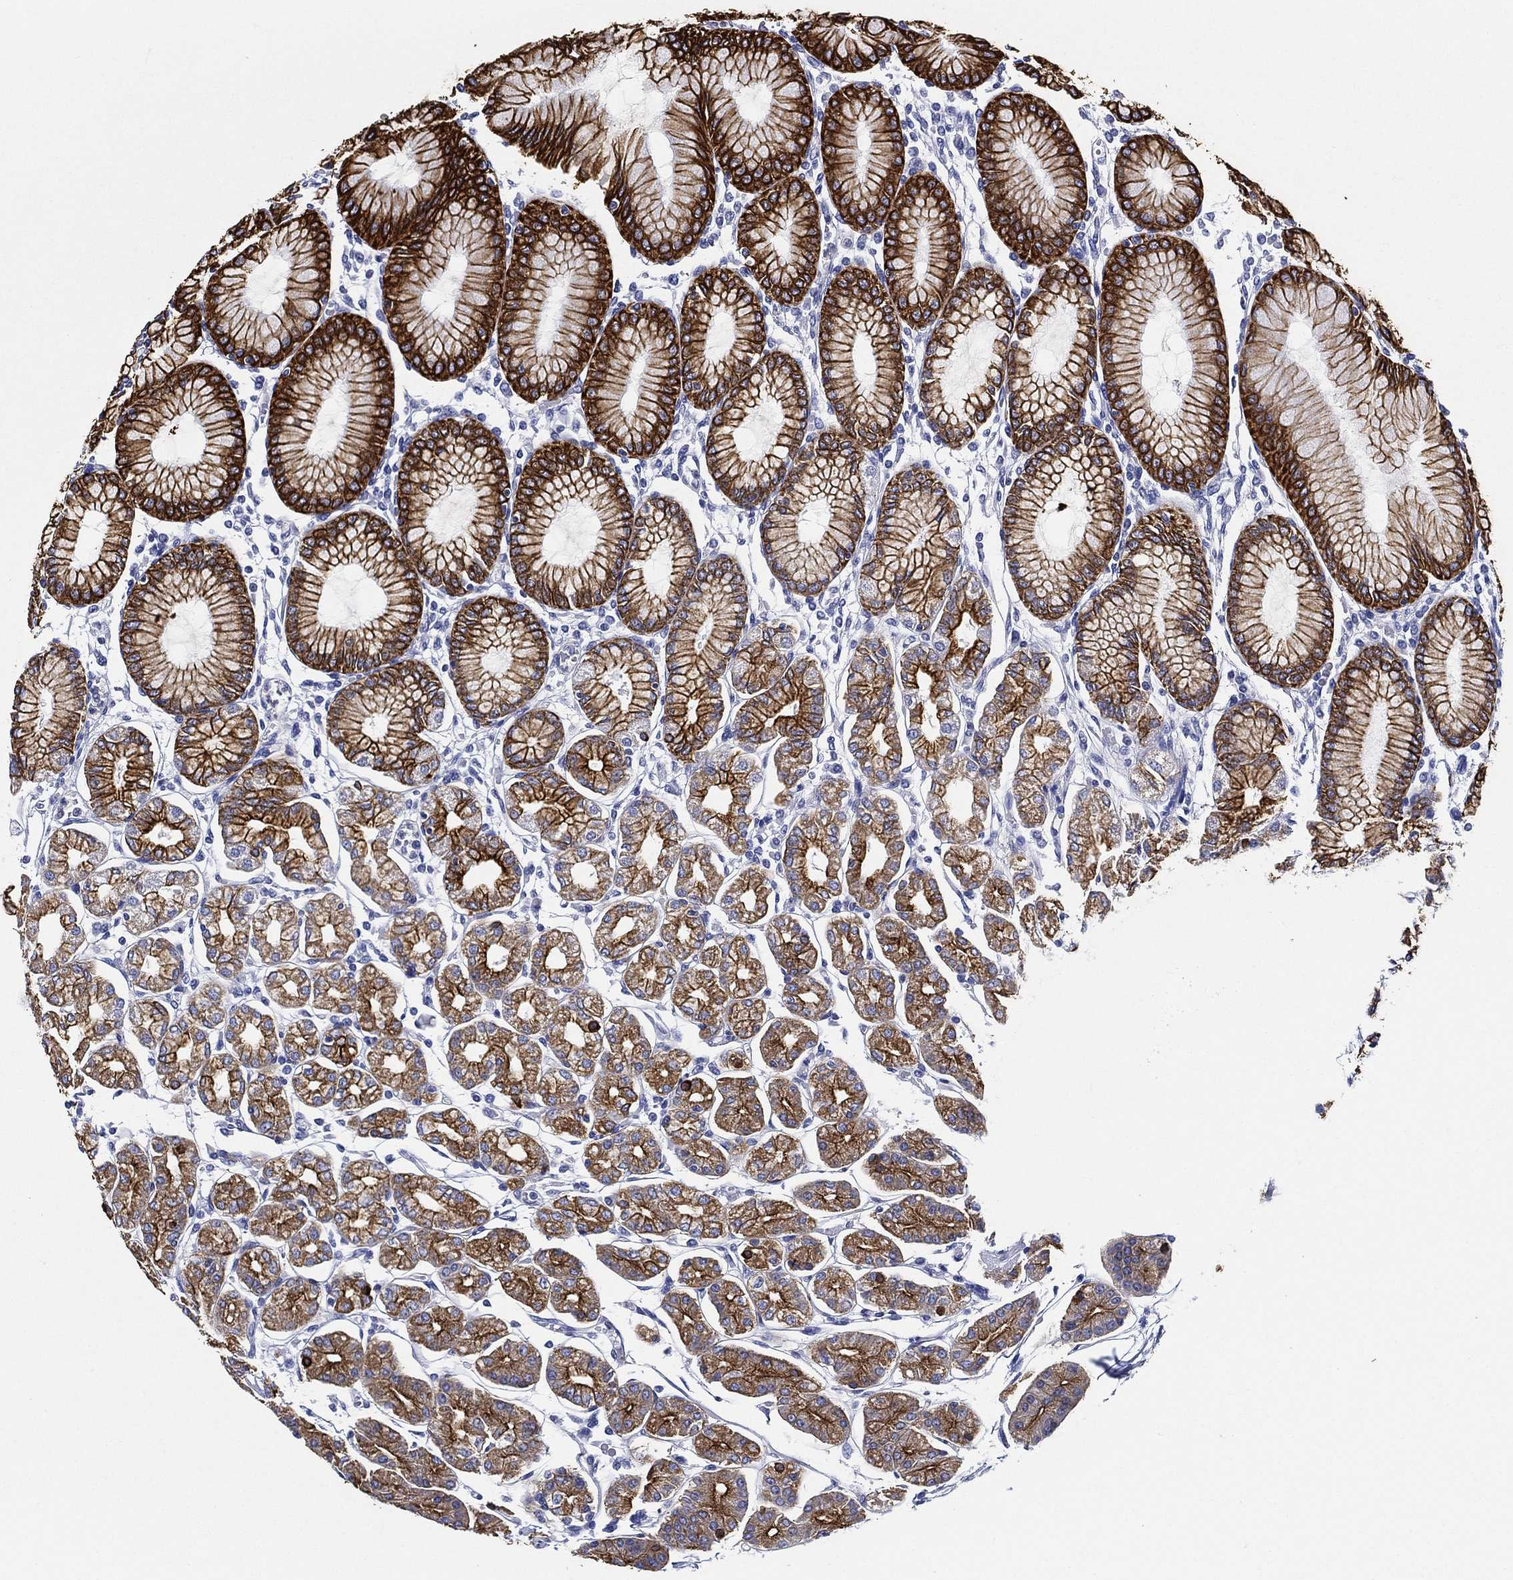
{"staining": {"intensity": "strong", "quantity": ">75%", "location": "cytoplasmic/membranous"}, "tissue": "stomach", "cell_type": "Glandular cells", "image_type": "normal", "snomed": [{"axis": "morphology", "description": "Normal tissue, NOS"}, {"axis": "topography", "description": "Skeletal muscle"}, {"axis": "topography", "description": "Stomach"}], "caption": "Protein staining by IHC displays strong cytoplasmic/membranous staining in approximately >75% of glandular cells in unremarkable stomach.", "gene": "NEDD9", "patient": {"sex": "female", "age": 57}}